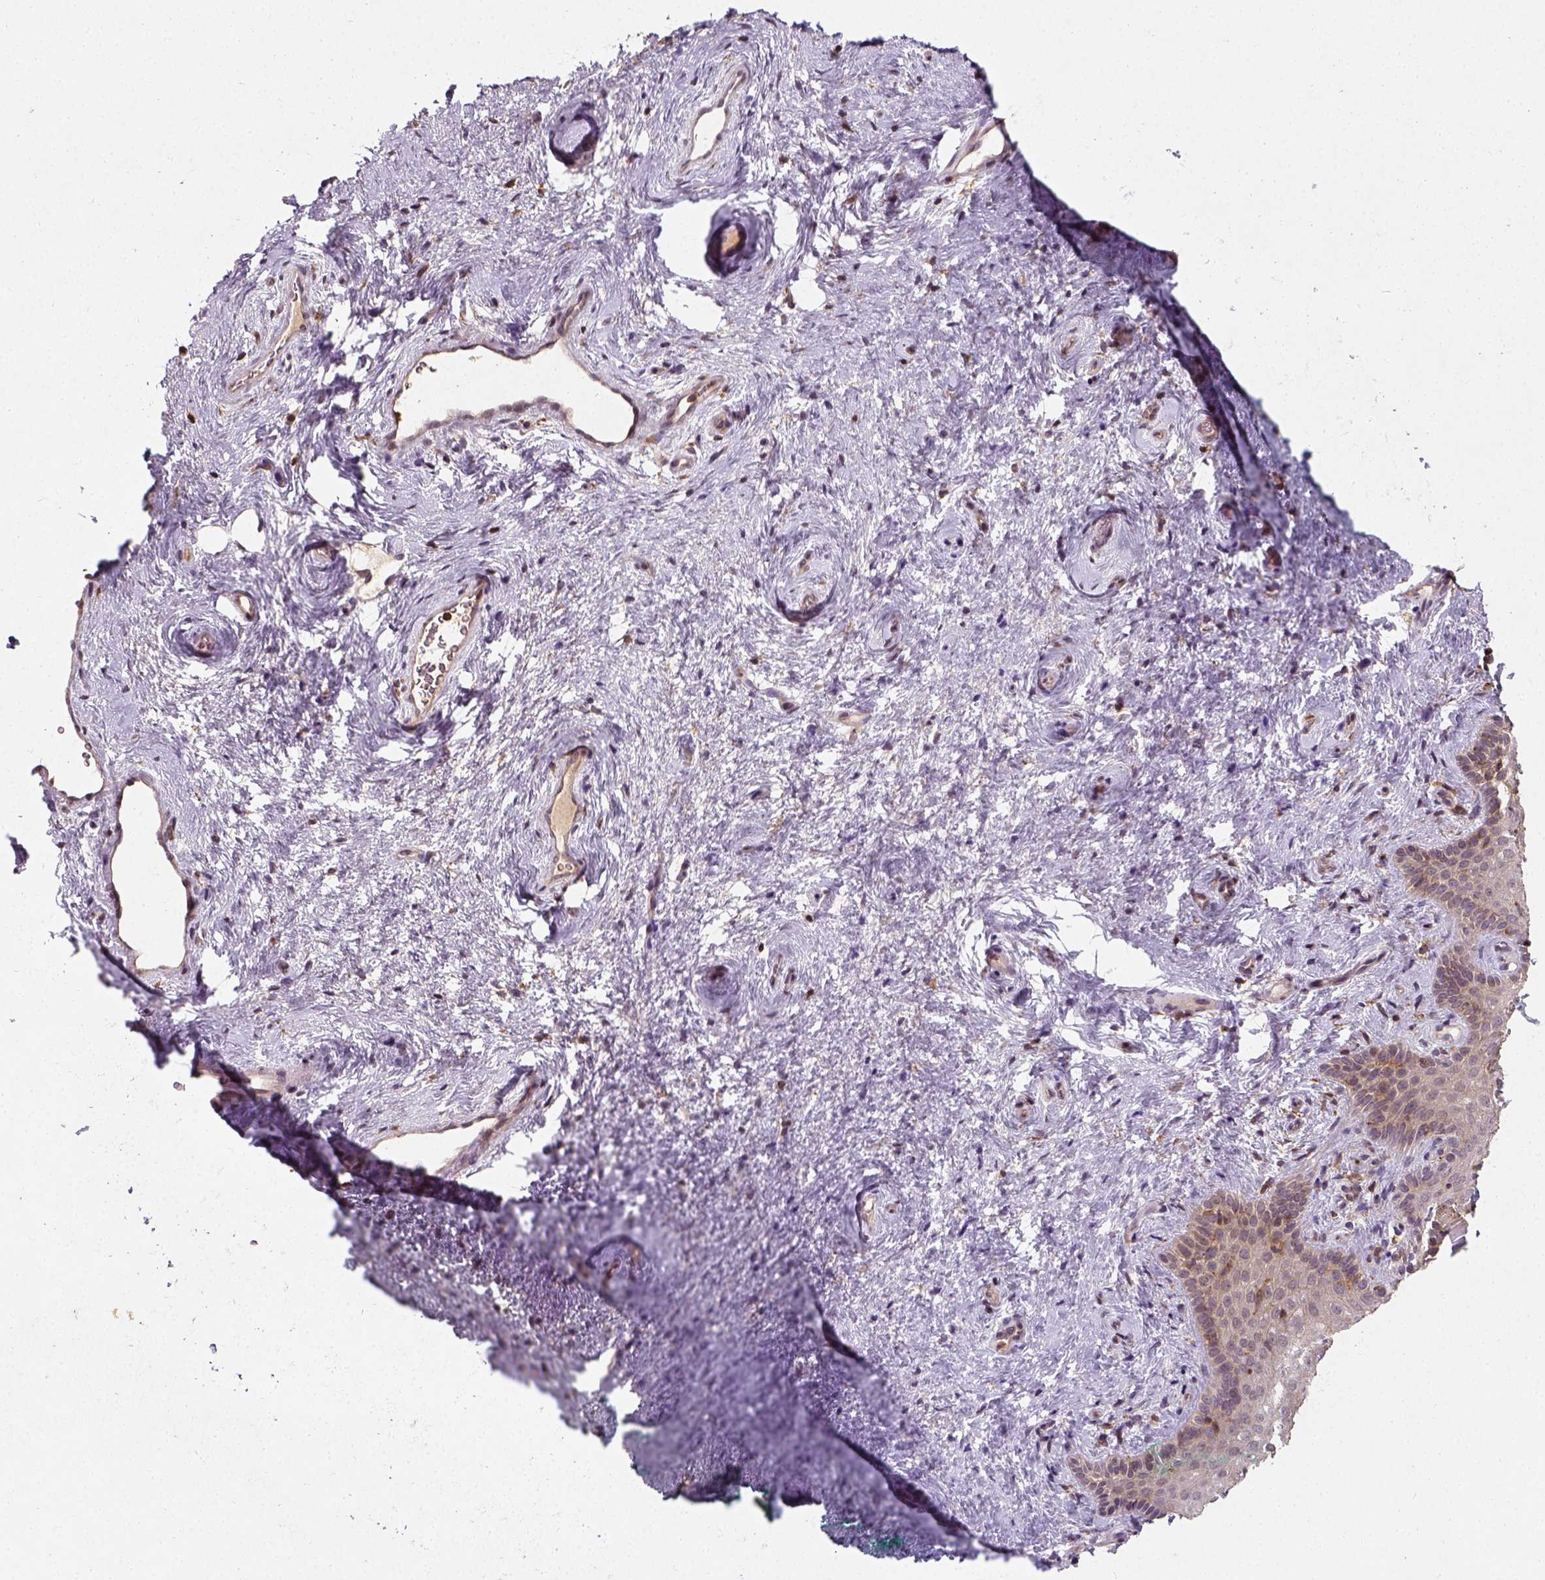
{"staining": {"intensity": "weak", "quantity": "25%-75%", "location": "cytoplasmic/membranous"}, "tissue": "vagina", "cell_type": "Squamous epithelial cells", "image_type": "normal", "snomed": [{"axis": "morphology", "description": "Normal tissue, NOS"}, {"axis": "topography", "description": "Vagina"}], "caption": "A brown stain highlights weak cytoplasmic/membranous positivity of a protein in squamous epithelial cells of unremarkable human vagina.", "gene": "CAMKK1", "patient": {"sex": "female", "age": 45}}